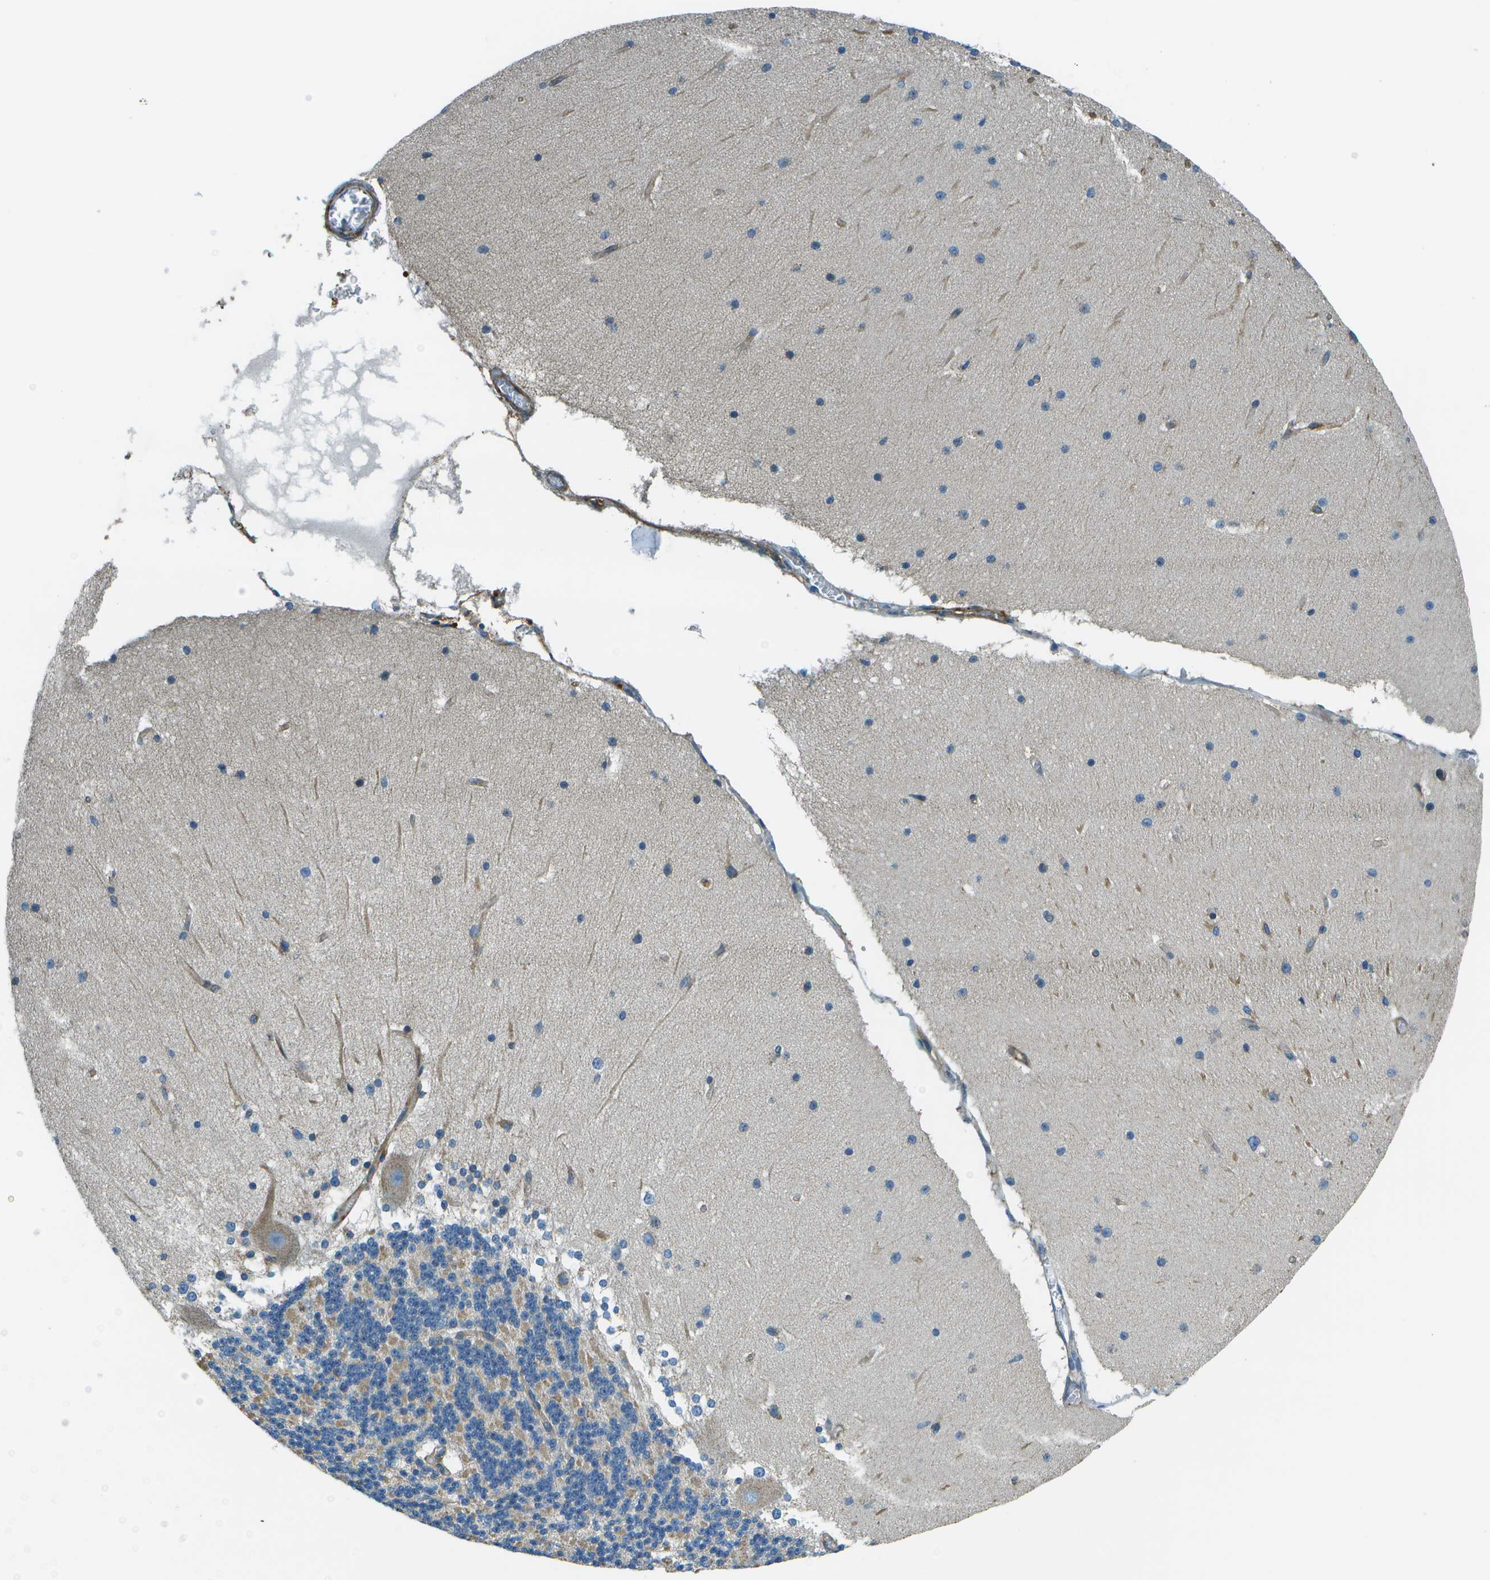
{"staining": {"intensity": "weak", "quantity": "<25%", "location": "cytoplasmic/membranous"}, "tissue": "cerebellum", "cell_type": "Cells in granular layer", "image_type": "normal", "snomed": [{"axis": "morphology", "description": "Normal tissue, NOS"}, {"axis": "topography", "description": "Cerebellum"}], "caption": "The image shows no staining of cells in granular layer in benign cerebellum. The staining is performed using DAB (3,3'-diaminobenzidine) brown chromogen with nuclei counter-stained in using hematoxylin.", "gene": "TMEM51", "patient": {"sex": "female", "age": 19}}